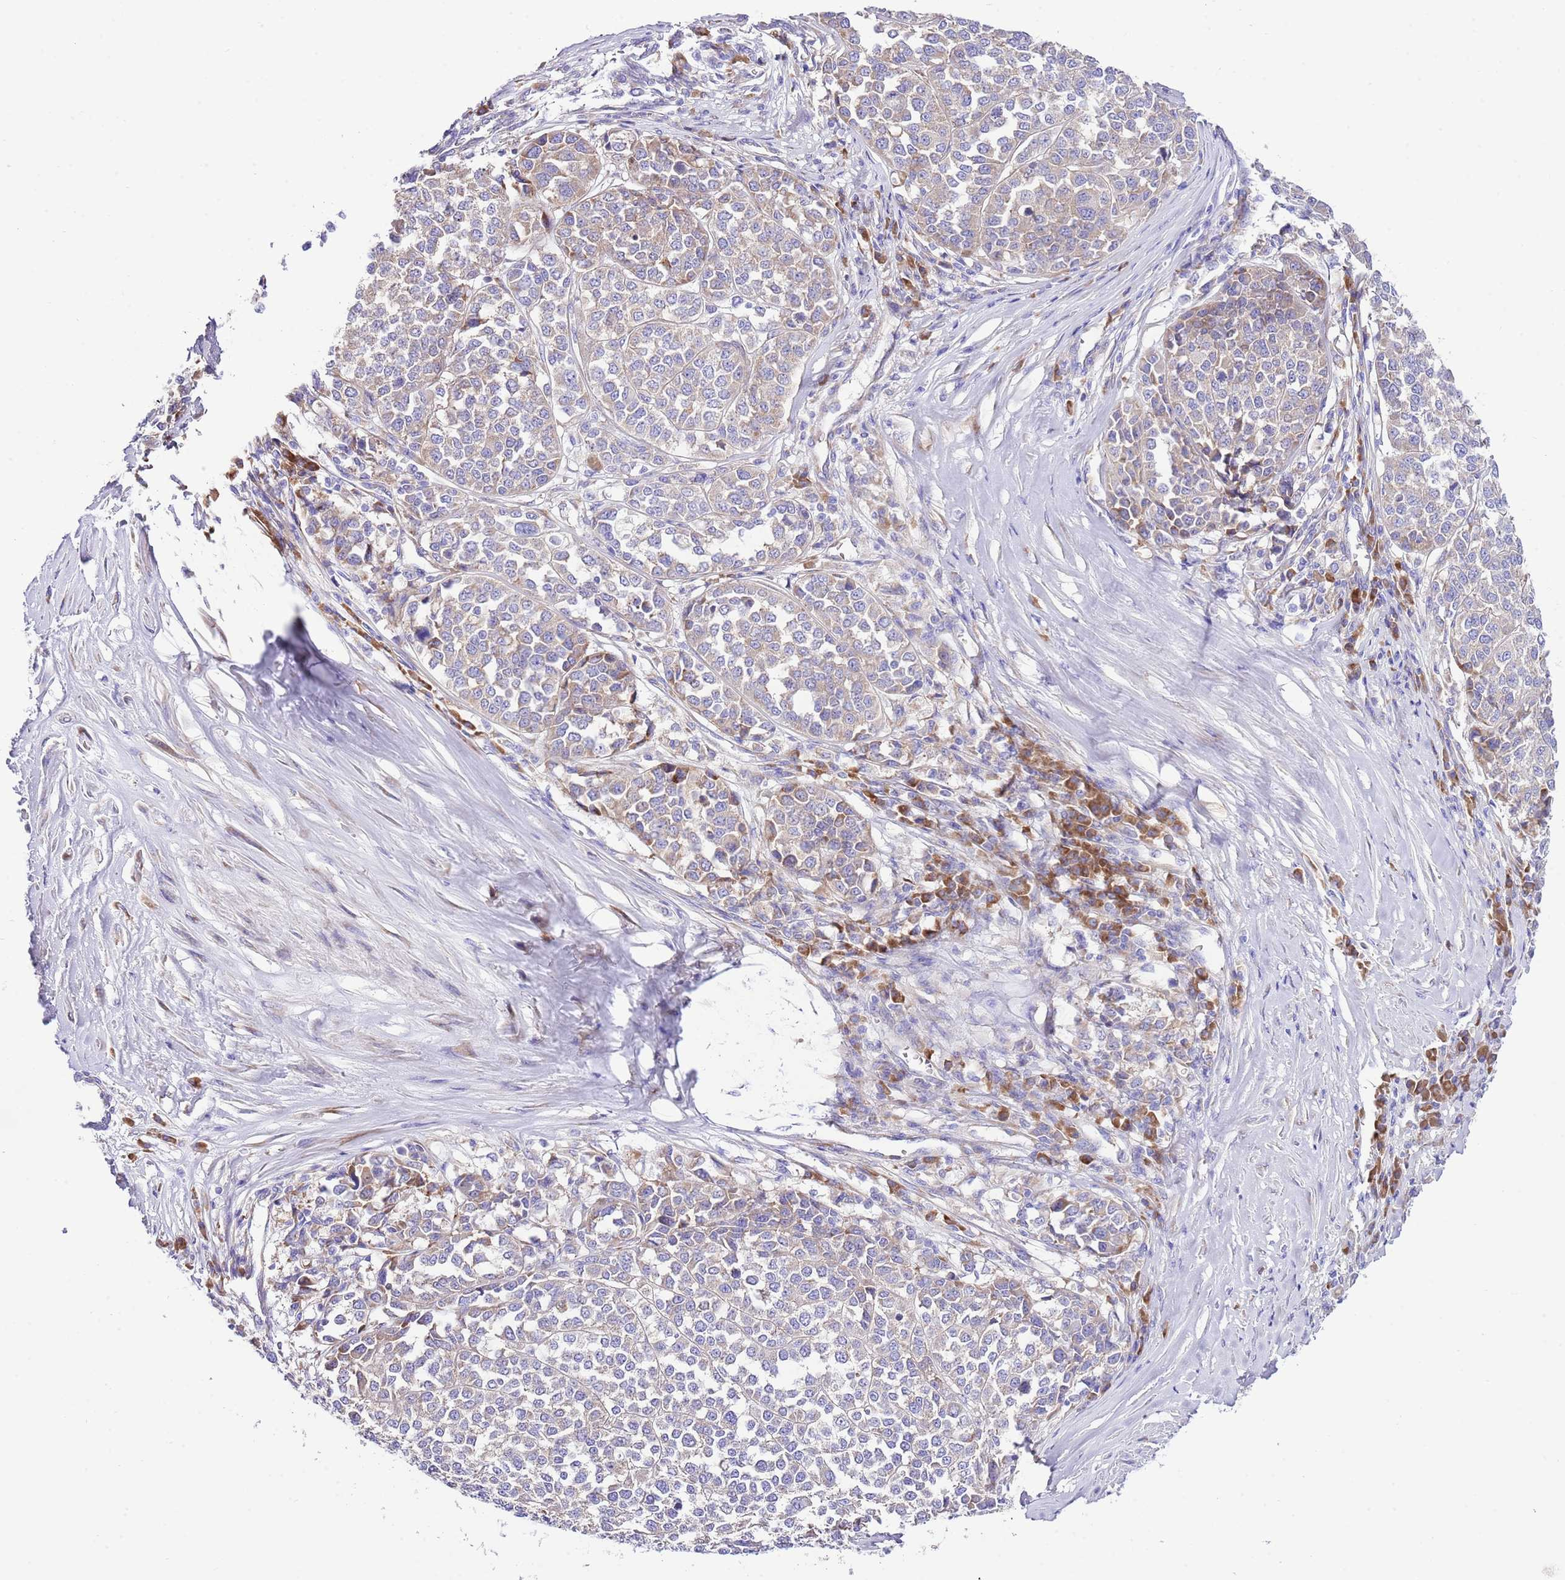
{"staining": {"intensity": "weak", "quantity": "25%-75%", "location": "cytoplasmic/membranous"}, "tissue": "melanoma", "cell_type": "Tumor cells", "image_type": "cancer", "snomed": [{"axis": "morphology", "description": "Malignant melanoma, Metastatic site"}, {"axis": "topography", "description": "Lymph node"}], "caption": "This histopathology image displays immunohistochemistry staining of human melanoma, with low weak cytoplasmic/membranous staining in approximately 25%-75% of tumor cells.", "gene": "RPS10", "patient": {"sex": "male", "age": 44}}